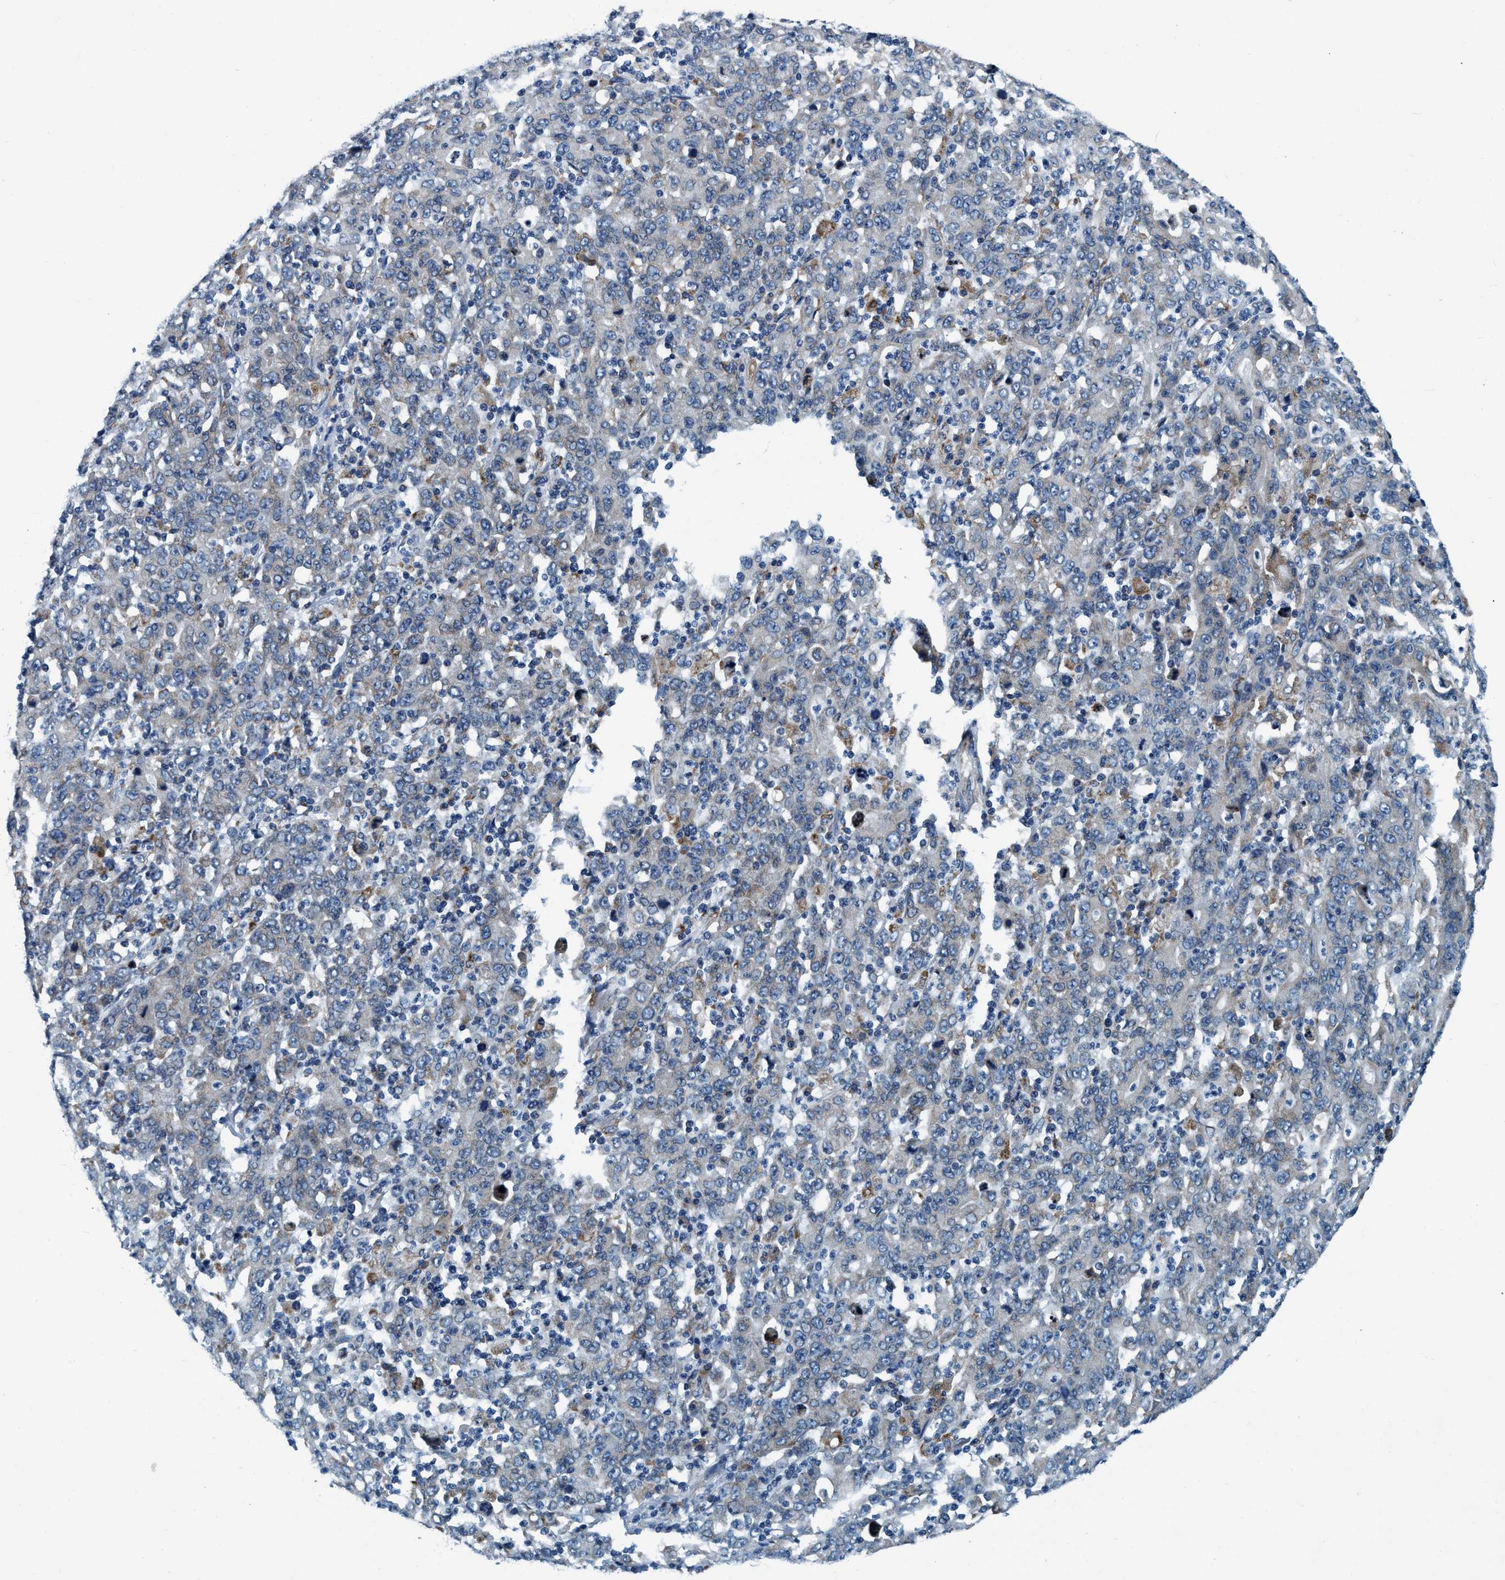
{"staining": {"intensity": "negative", "quantity": "none", "location": "none"}, "tissue": "stomach cancer", "cell_type": "Tumor cells", "image_type": "cancer", "snomed": [{"axis": "morphology", "description": "Adenocarcinoma, NOS"}, {"axis": "topography", "description": "Stomach, upper"}], "caption": "Stomach adenocarcinoma was stained to show a protein in brown. There is no significant positivity in tumor cells. (Brightfield microscopy of DAB (3,3'-diaminobenzidine) immunohistochemistry at high magnification).", "gene": "ARMC9", "patient": {"sex": "male", "age": 69}}